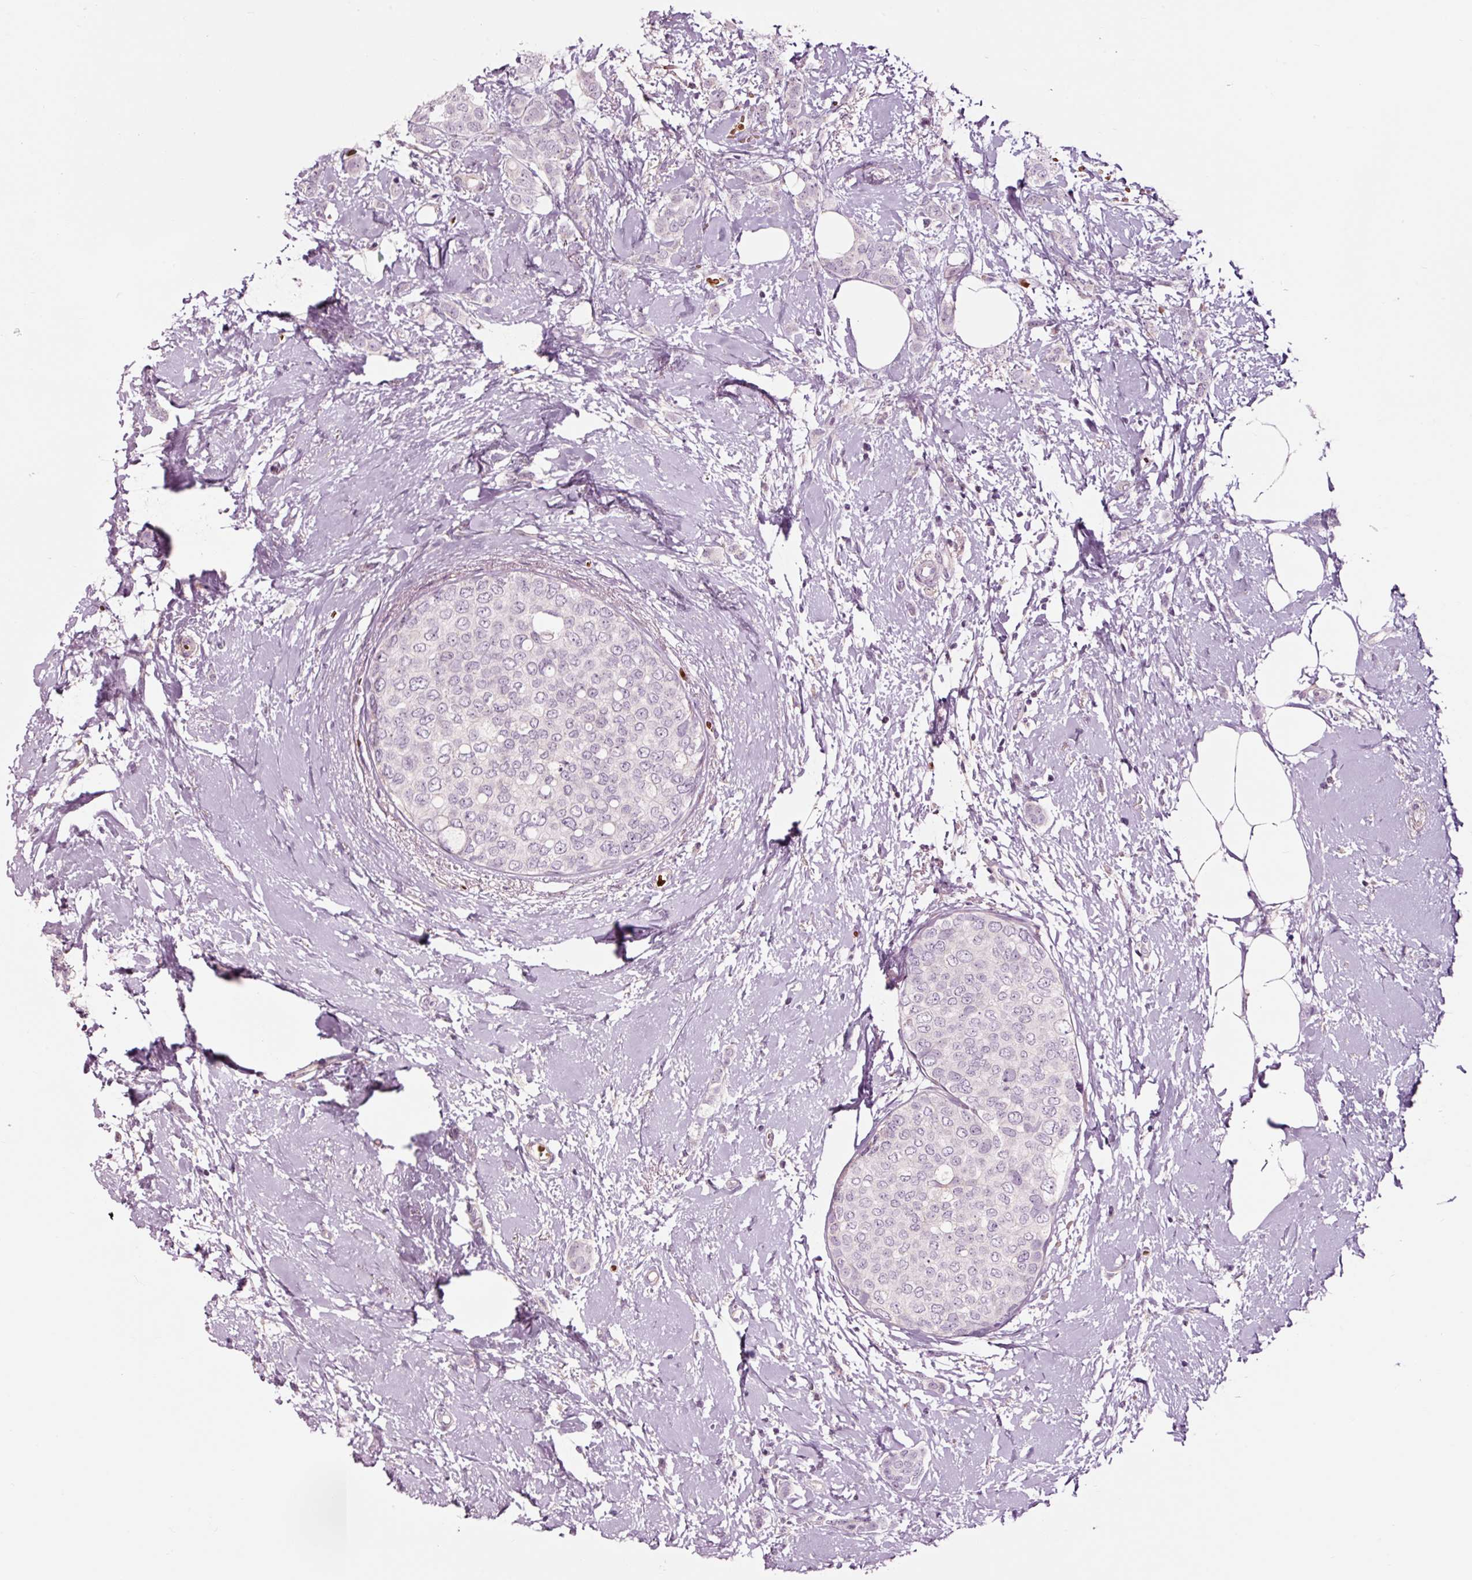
{"staining": {"intensity": "negative", "quantity": "none", "location": "none"}, "tissue": "breast cancer", "cell_type": "Tumor cells", "image_type": "cancer", "snomed": [{"axis": "morphology", "description": "Duct carcinoma"}, {"axis": "topography", "description": "Breast"}], "caption": "High magnification brightfield microscopy of breast cancer (intraductal carcinoma) stained with DAB (brown) and counterstained with hematoxylin (blue): tumor cells show no significant positivity.", "gene": "LDHAL6B", "patient": {"sex": "female", "age": 72}}